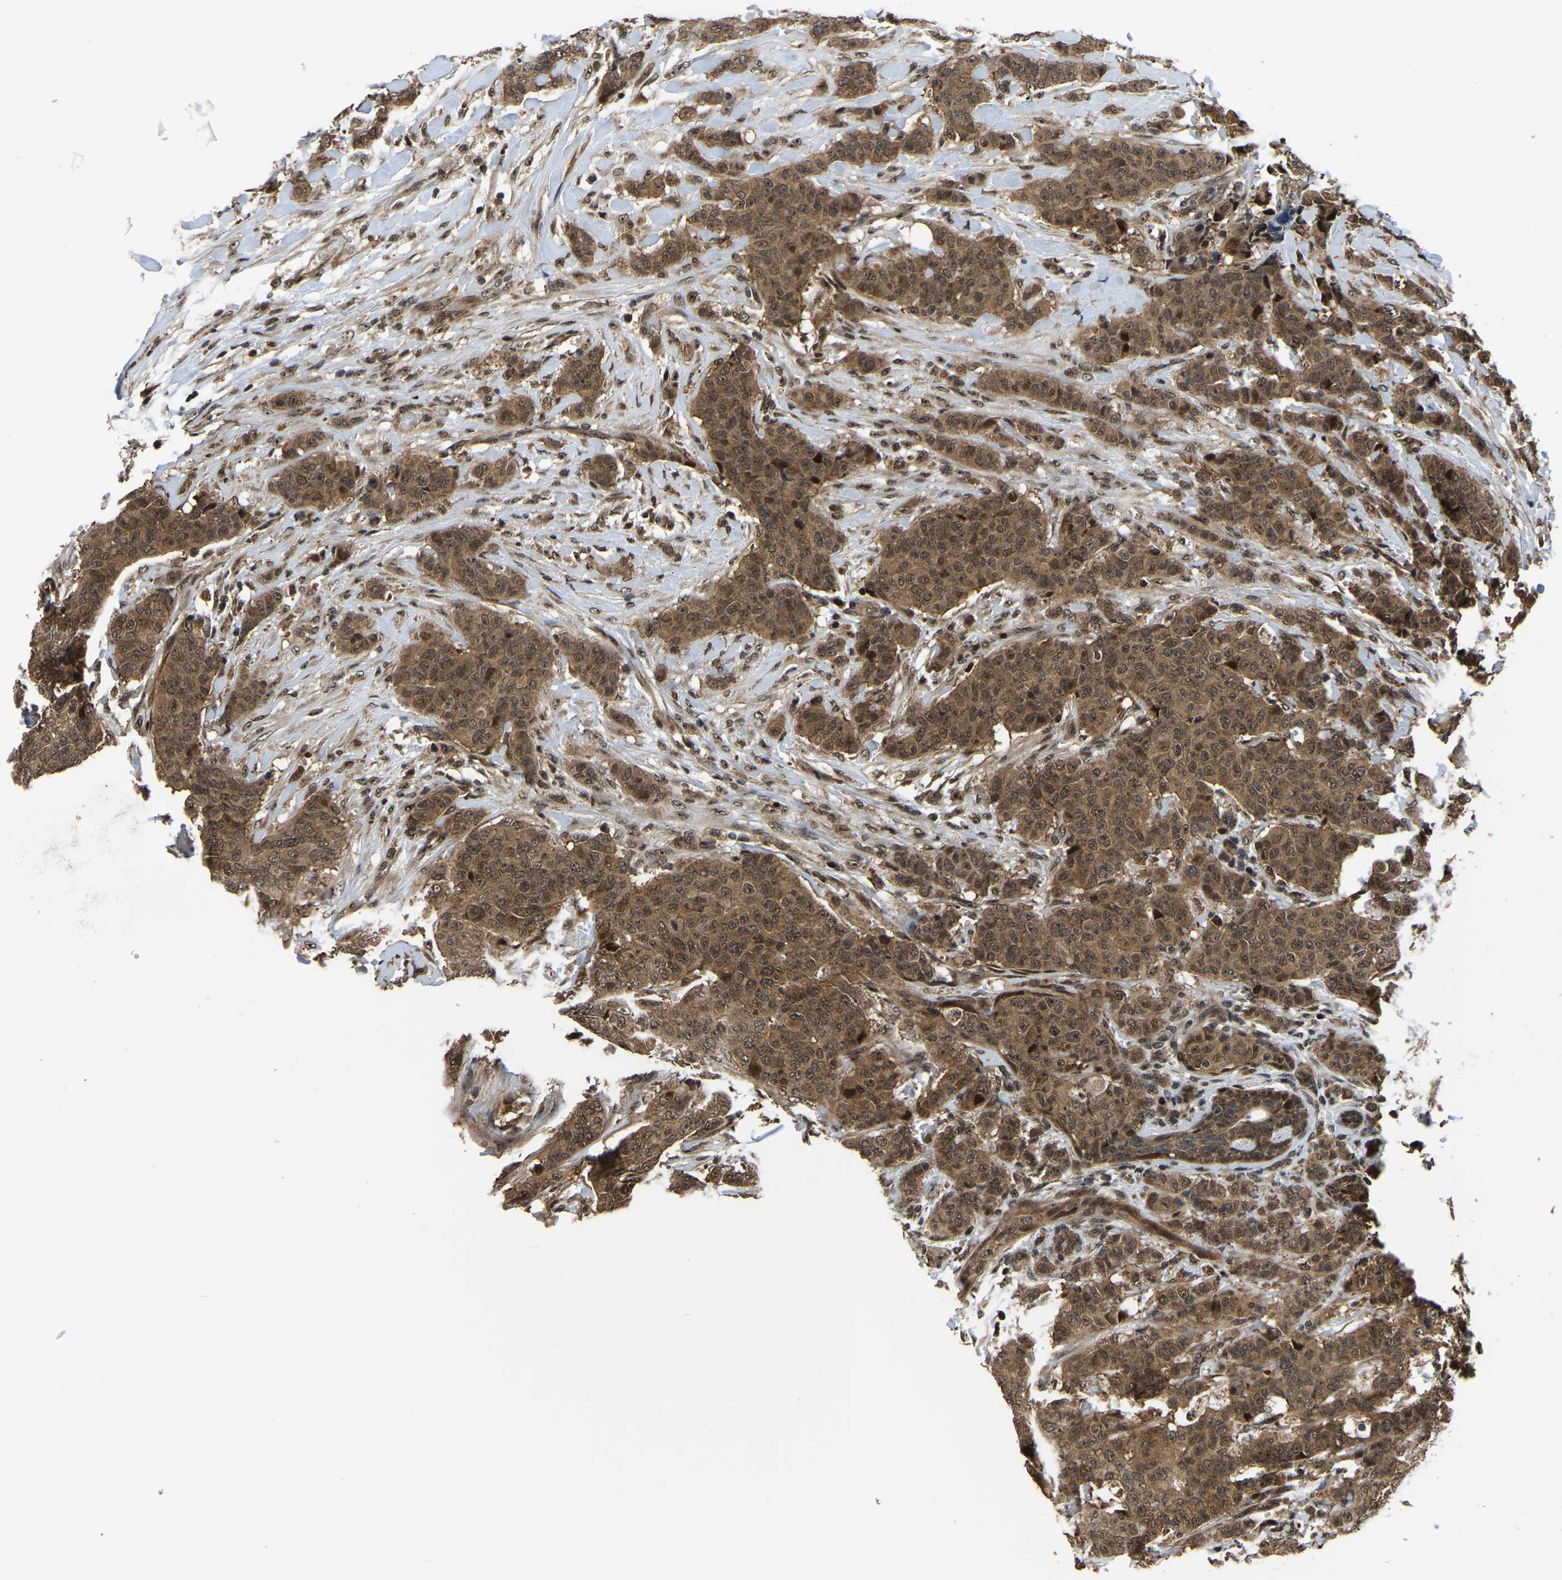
{"staining": {"intensity": "moderate", "quantity": ">75%", "location": "cytoplasmic/membranous,nuclear"}, "tissue": "breast cancer", "cell_type": "Tumor cells", "image_type": "cancer", "snomed": [{"axis": "morphology", "description": "Normal tissue, NOS"}, {"axis": "morphology", "description": "Duct carcinoma"}, {"axis": "topography", "description": "Breast"}], "caption": "There is medium levels of moderate cytoplasmic/membranous and nuclear staining in tumor cells of breast cancer, as demonstrated by immunohistochemical staining (brown color).", "gene": "CIAO1", "patient": {"sex": "female", "age": 40}}